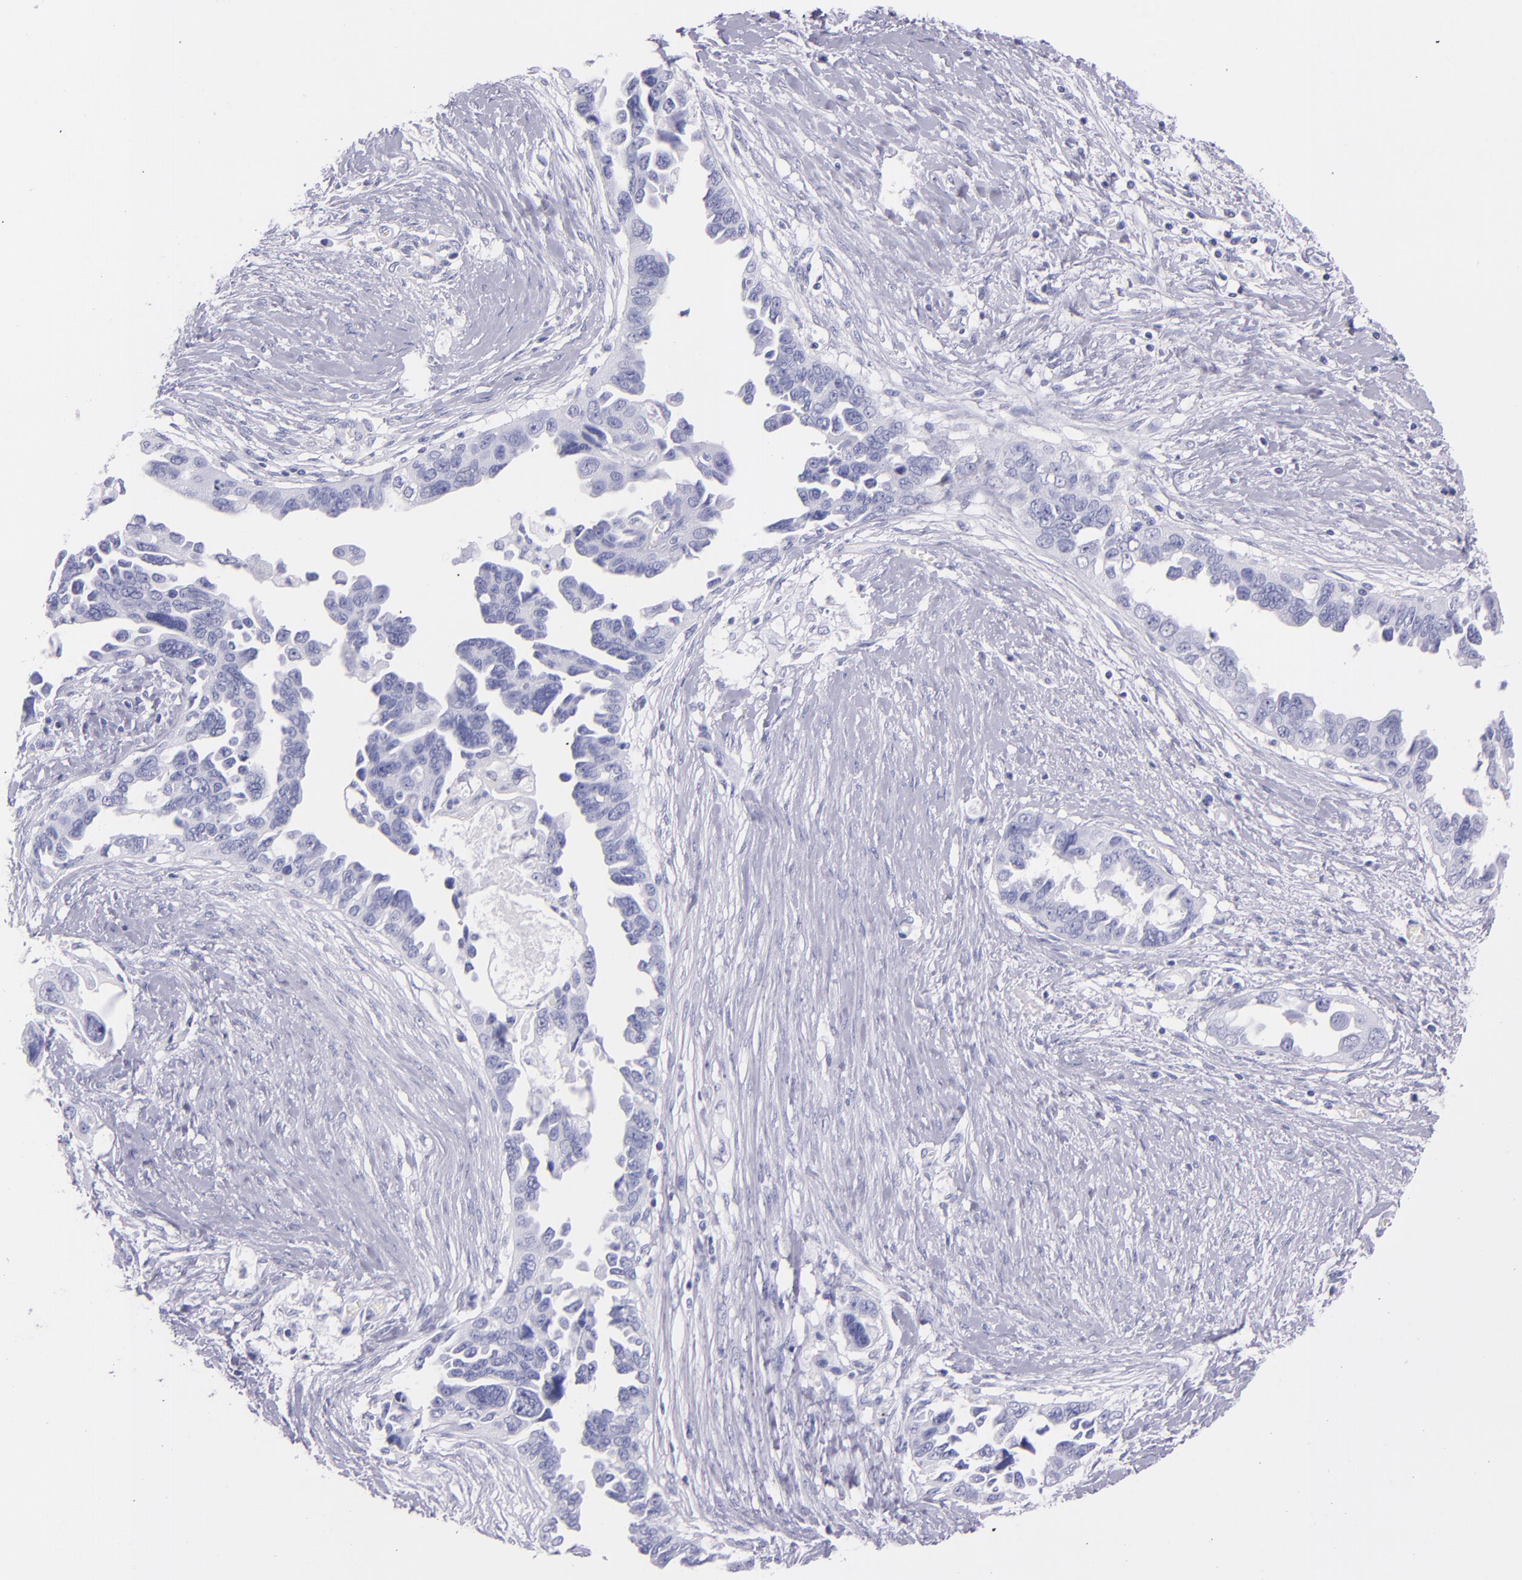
{"staining": {"intensity": "negative", "quantity": "none", "location": "none"}, "tissue": "ovarian cancer", "cell_type": "Tumor cells", "image_type": "cancer", "snomed": [{"axis": "morphology", "description": "Cystadenocarcinoma, serous, NOS"}, {"axis": "topography", "description": "Ovary"}], "caption": "Immunohistochemistry of ovarian cancer (serous cystadenocarcinoma) demonstrates no positivity in tumor cells.", "gene": "SFTPB", "patient": {"sex": "female", "age": 63}}